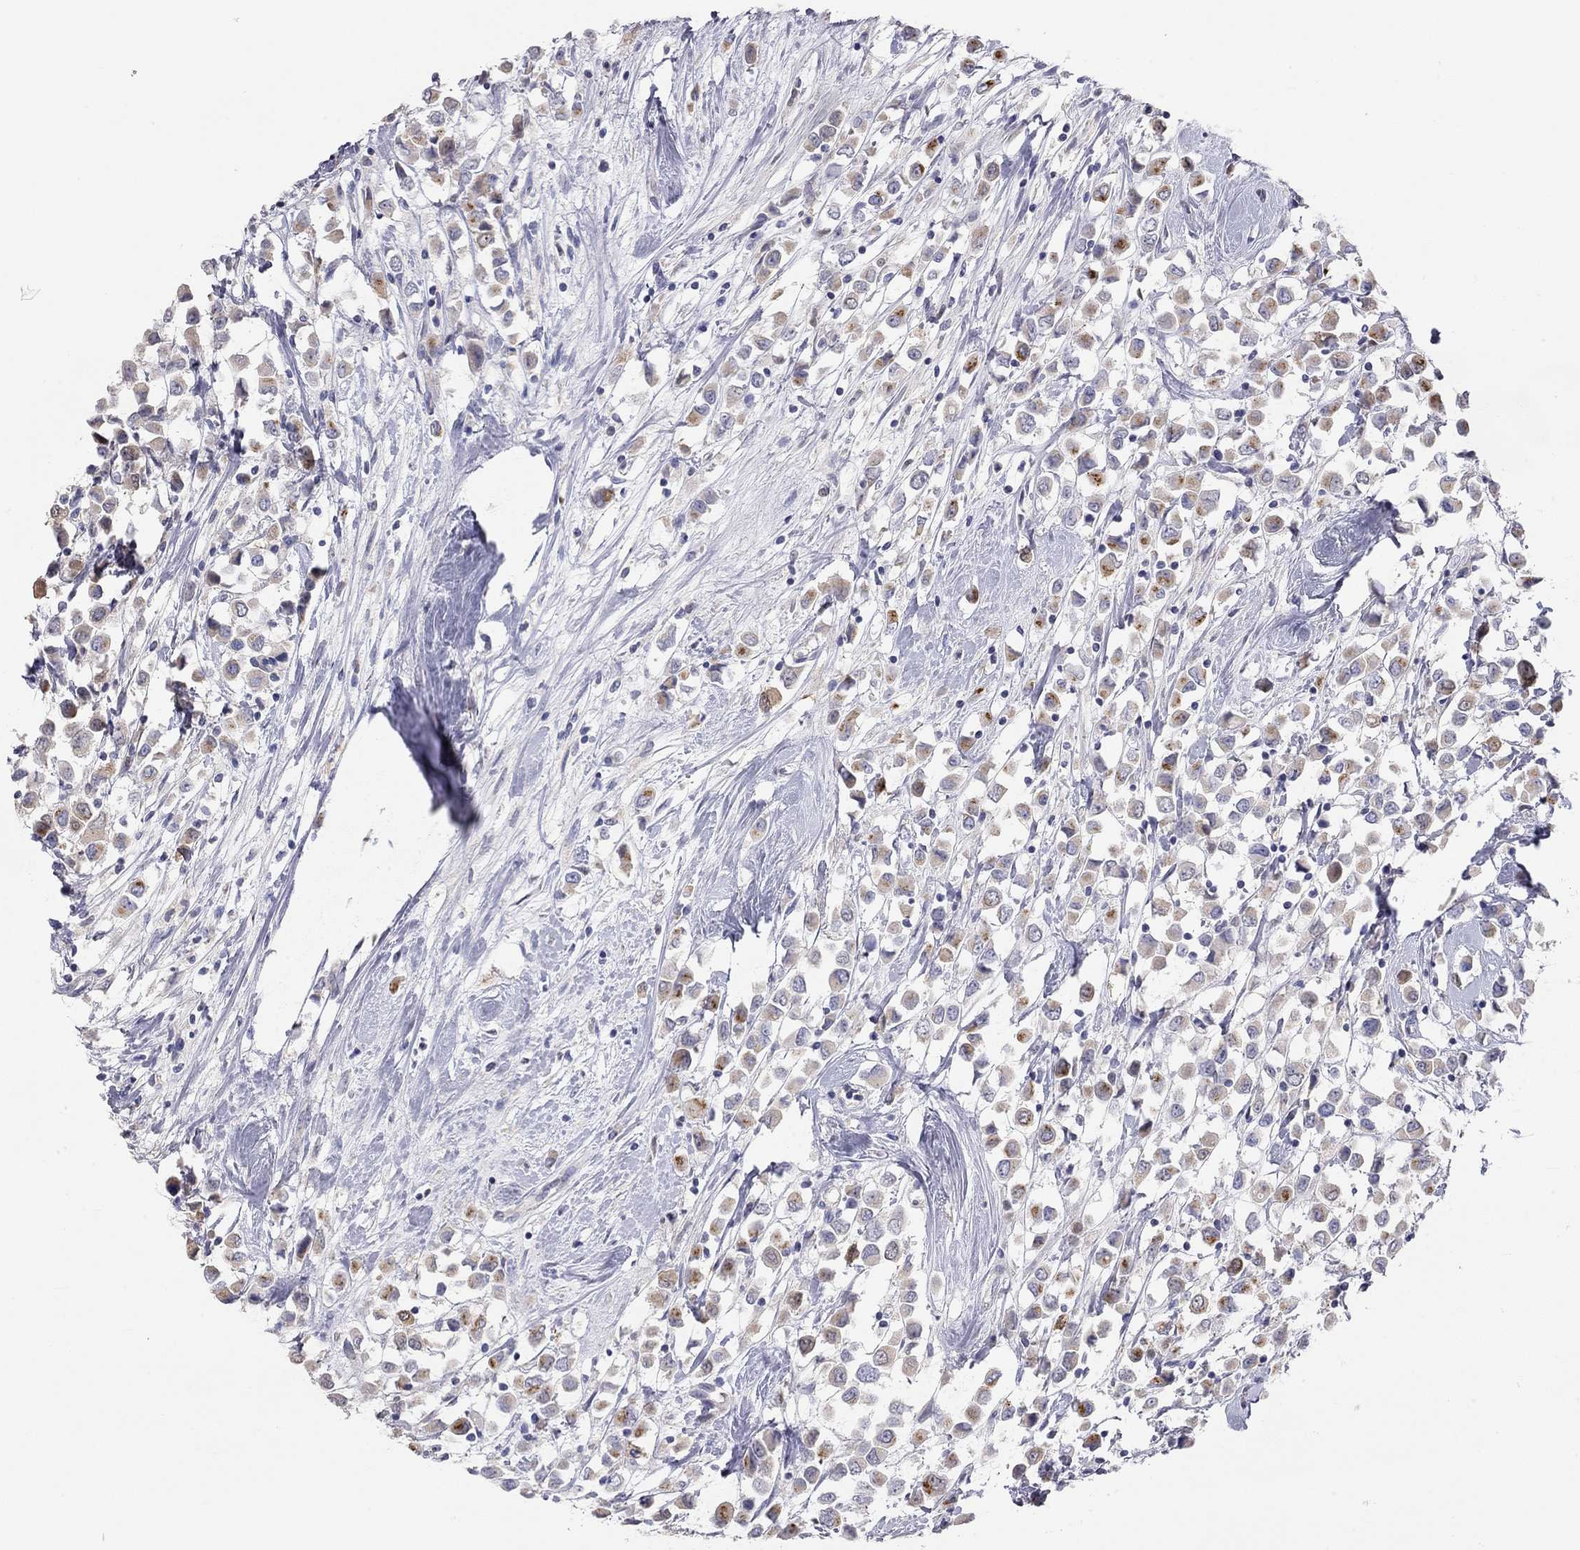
{"staining": {"intensity": "moderate", "quantity": "<25%", "location": "cytoplasmic/membranous"}, "tissue": "breast cancer", "cell_type": "Tumor cells", "image_type": "cancer", "snomed": [{"axis": "morphology", "description": "Duct carcinoma"}, {"axis": "topography", "description": "Breast"}], "caption": "Breast cancer tissue displays moderate cytoplasmic/membranous staining in approximately <25% of tumor cells, visualized by immunohistochemistry. The protein is shown in brown color, while the nuclei are stained blue.", "gene": "PAPSS2", "patient": {"sex": "female", "age": 61}}